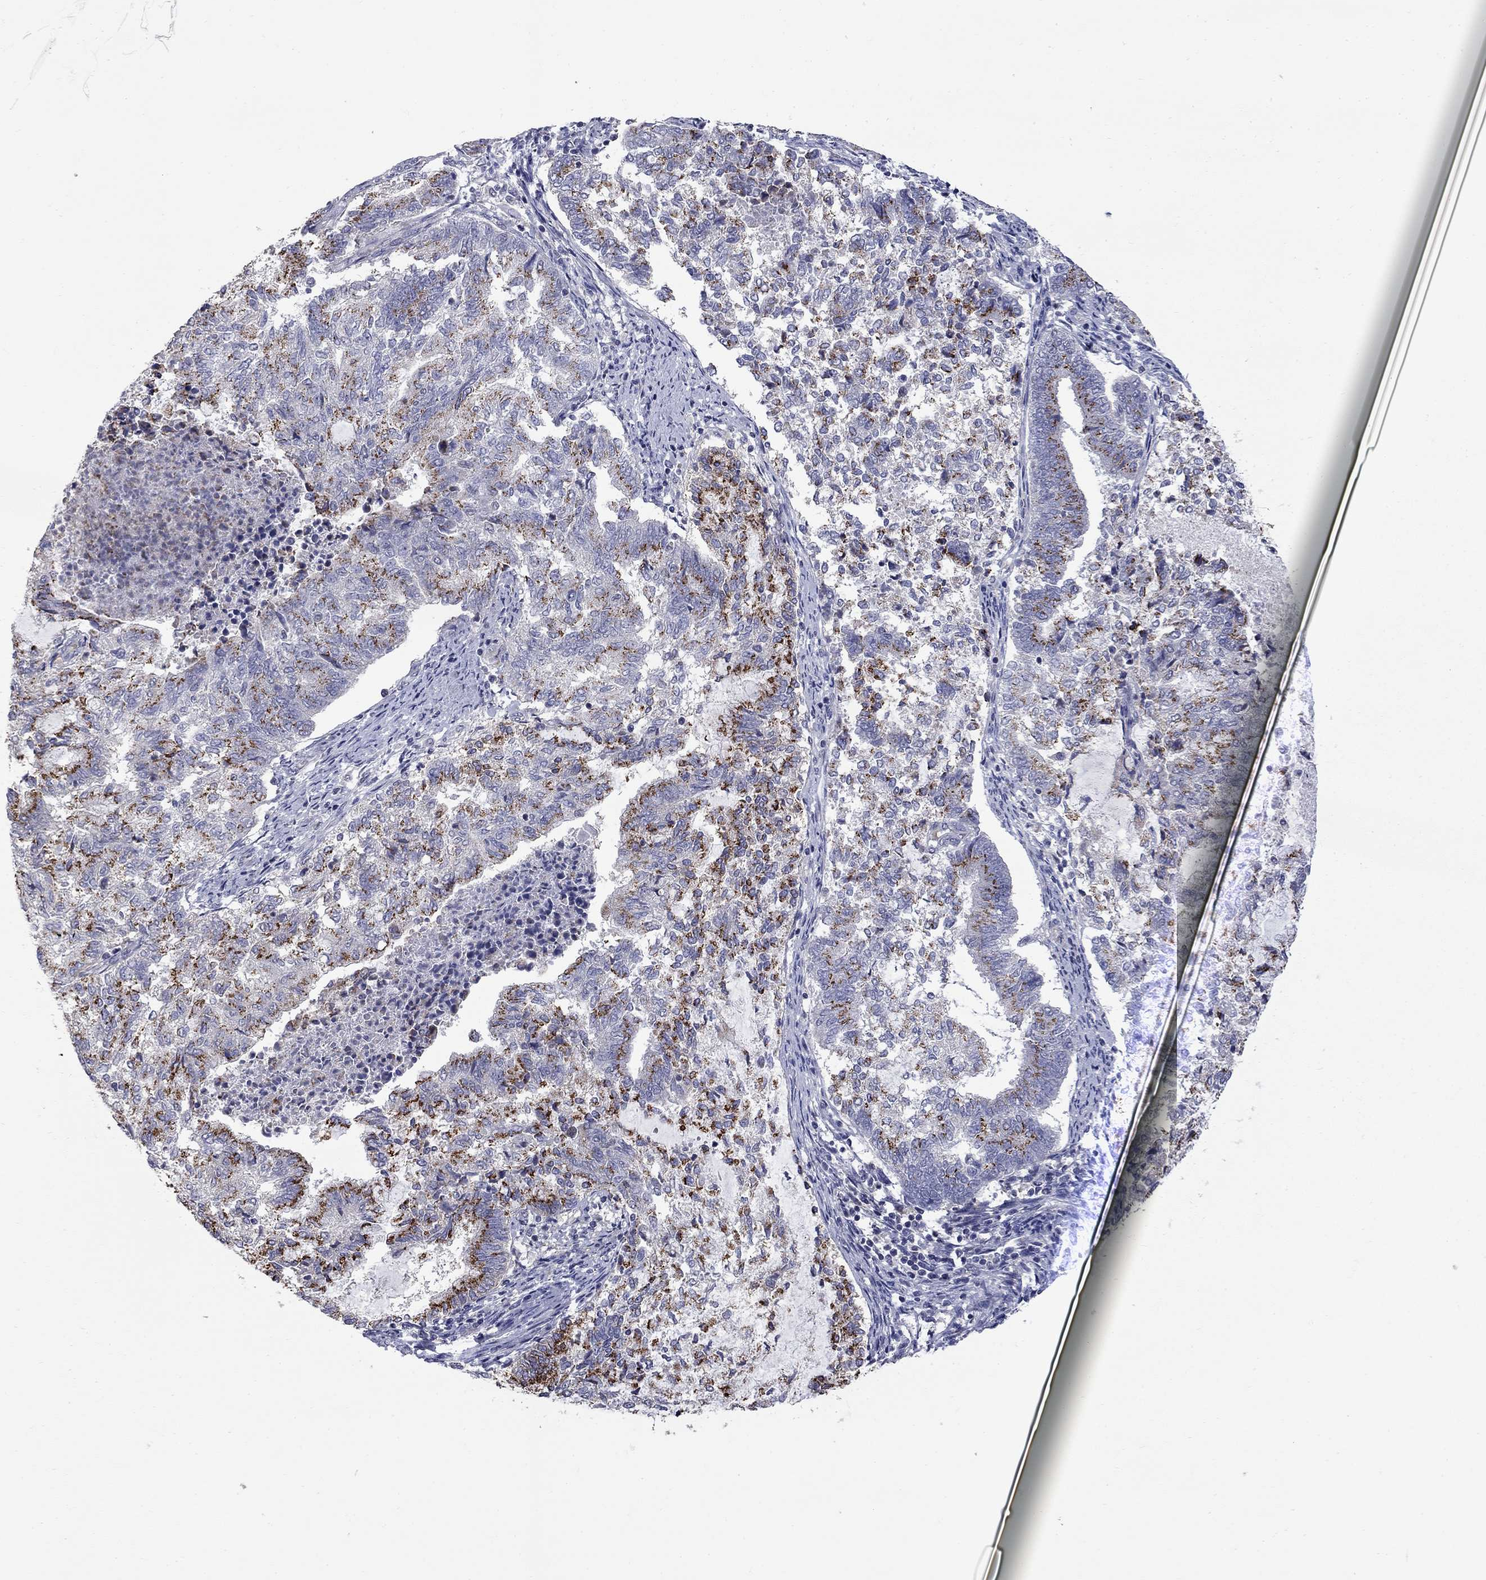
{"staining": {"intensity": "strong", "quantity": "25%-75%", "location": "cytoplasmic/membranous"}, "tissue": "endometrial cancer", "cell_type": "Tumor cells", "image_type": "cancer", "snomed": [{"axis": "morphology", "description": "Adenocarcinoma, NOS"}, {"axis": "topography", "description": "Endometrium"}], "caption": "The photomicrograph demonstrates a brown stain indicating the presence of a protein in the cytoplasmic/membranous of tumor cells in endometrial cancer (adenocarcinoma). (DAB = brown stain, brightfield microscopy at high magnification).", "gene": "HTR4", "patient": {"sex": "female", "age": 65}}